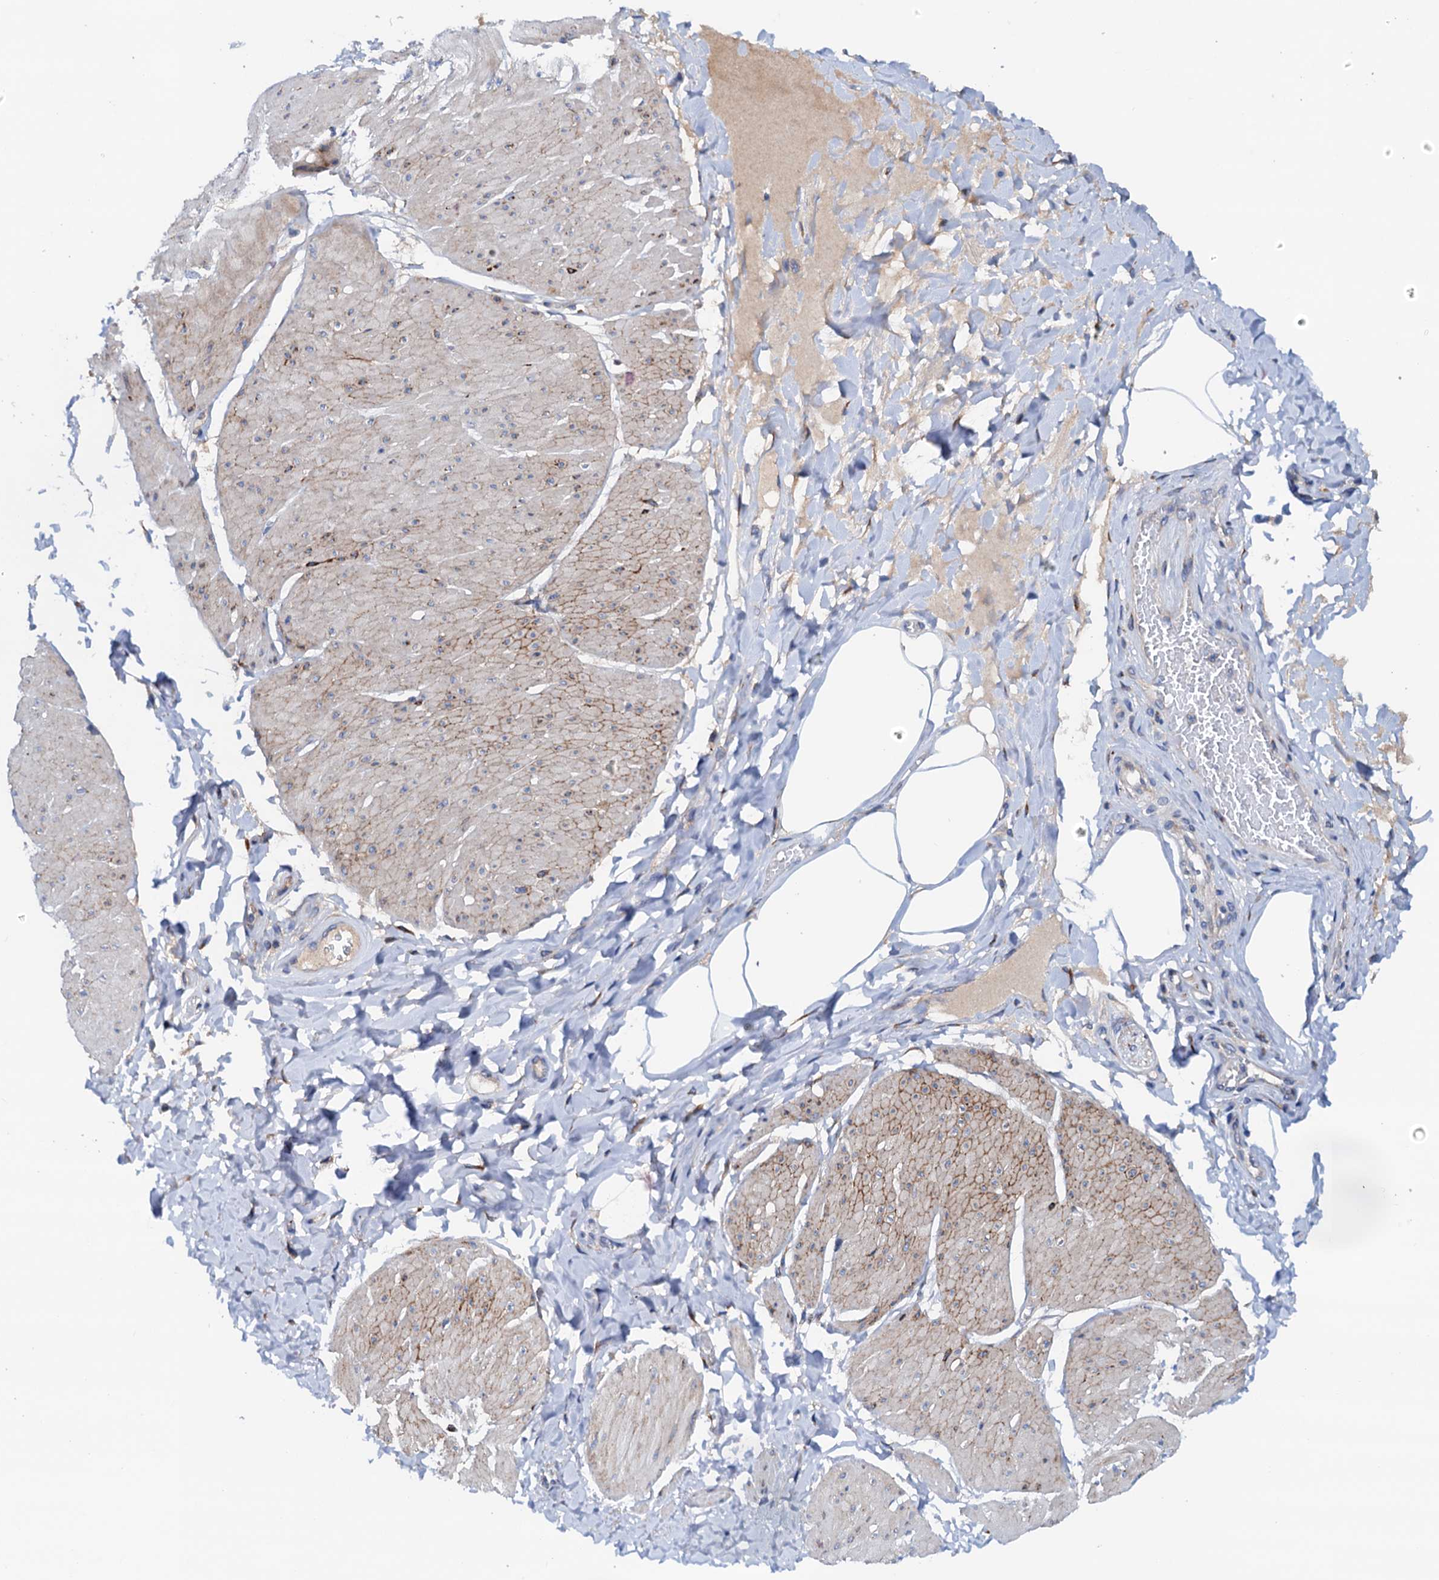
{"staining": {"intensity": "moderate", "quantity": "<25%", "location": "cytoplasmic/membranous"}, "tissue": "smooth muscle", "cell_type": "Smooth muscle cells", "image_type": "normal", "snomed": [{"axis": "morphology", "description": "Urothelial carcinoma, High grade"}, {"axis": "topography", "description": "Urinary bladder"}], "caption": "Protein staining demonstrates moderate cytoplasmic/membranous positivity in about <25% of smooth muscle cells in unremarkable smooth muscle.", "gene": "RASSF9", "patient": {"sex": "male", "age": 46}}